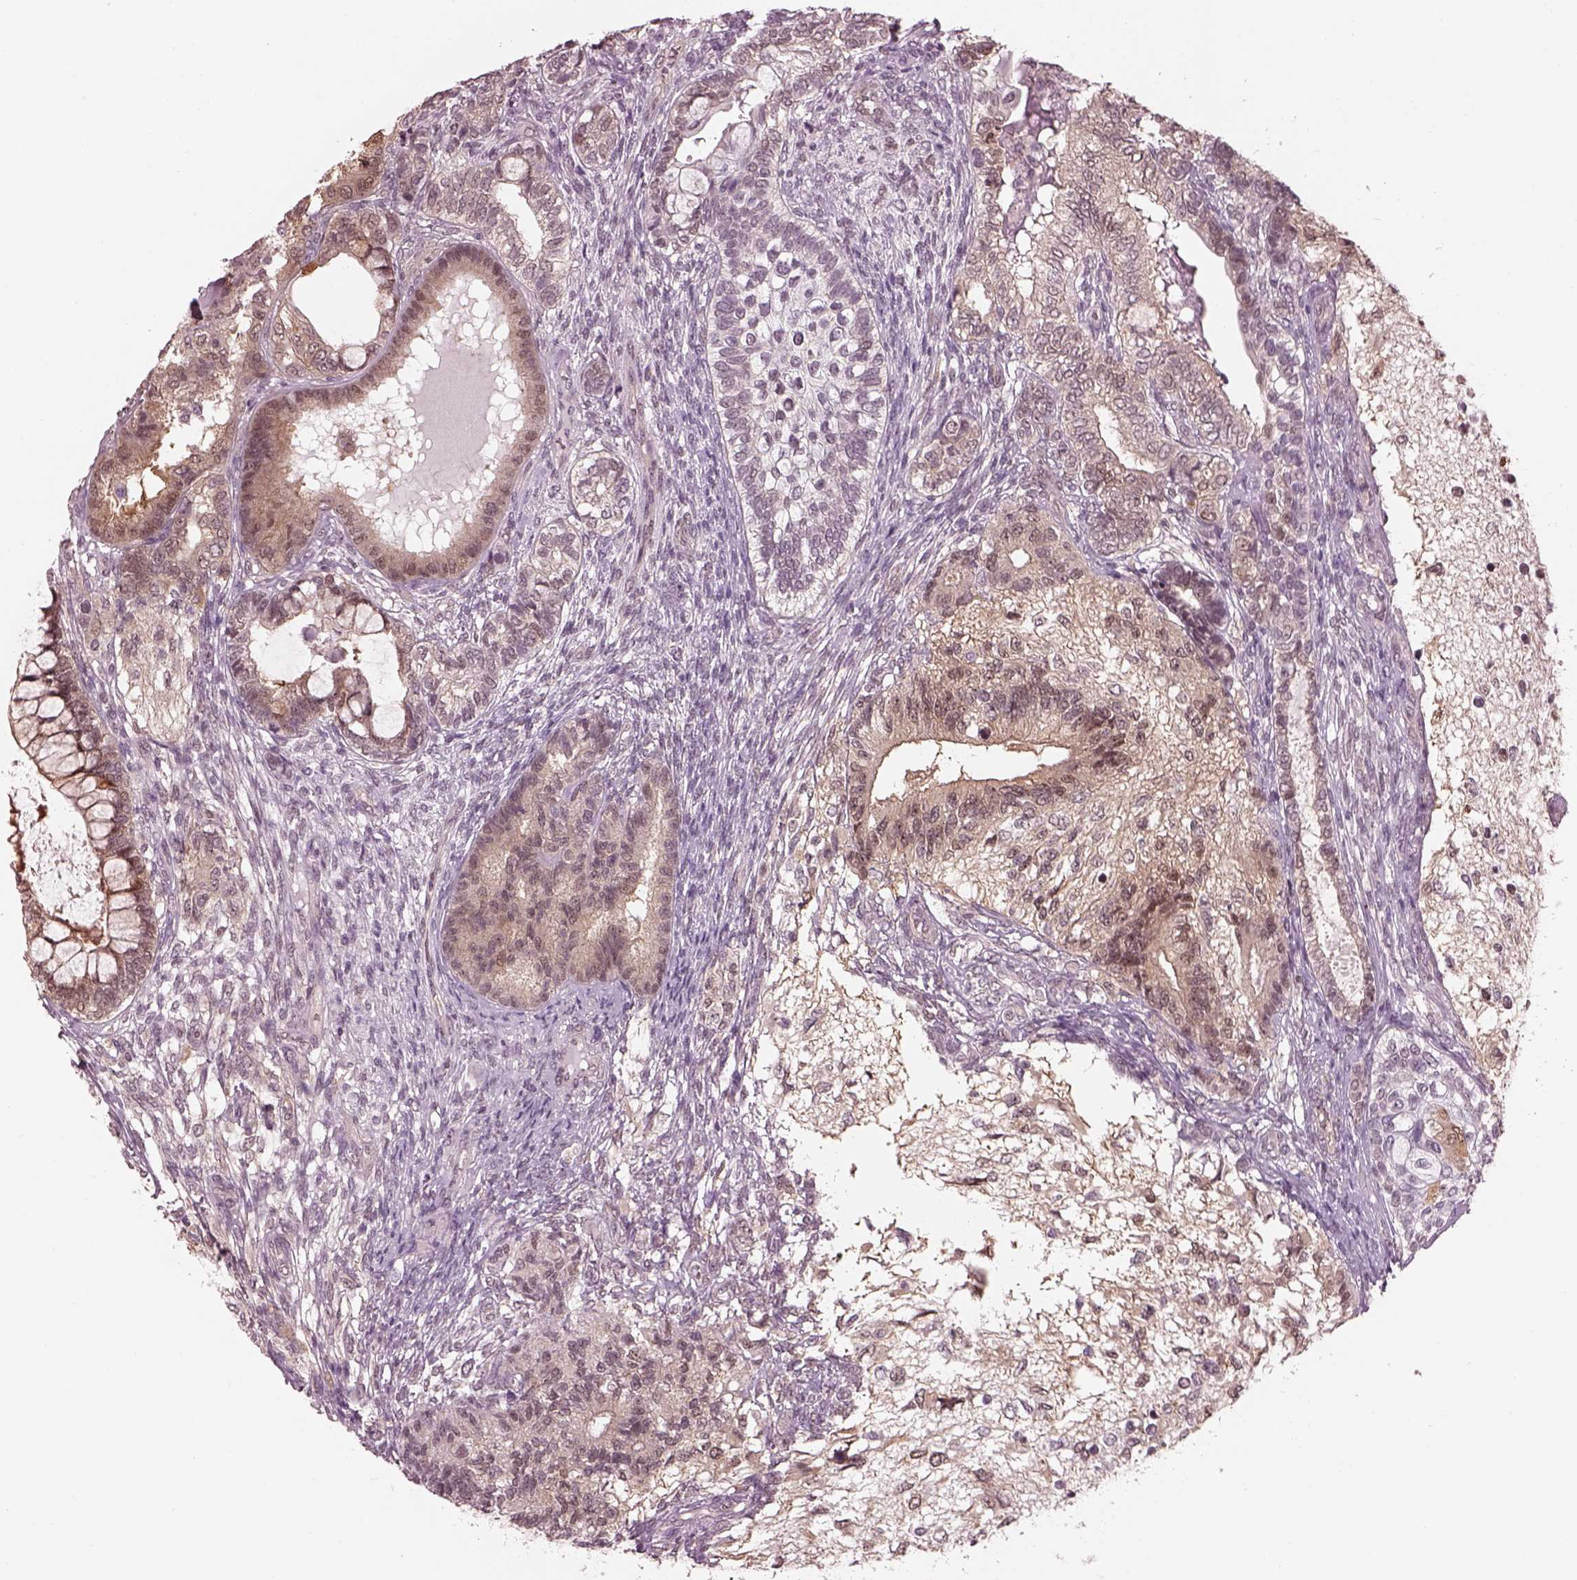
{"staining": {"intensity": "weak", "quantity": "25%-75%", "location": "cytoplasmic/membranous,nuclear"}, "tissue": "testis cancer", "cell_type": "Tumor cells", "image_type": "cancer", "snomed": [{"axis": "morphology", "description": "Seminoma, NOS"}, {"axis": "morphology", "description": "Carcinoma, Embryonal, NOS"}, {"axis": "topography", "description": "Testis"}], "caption": "Brown immunohistochemical staining in human testis cancer (seminoma) demonstrates weak cytoplasmic/membranous and nuclear positivity in about 25%-75% of tumor cells.", "gene": "SRI", "patient": {"sex": "male", "age": 41}}